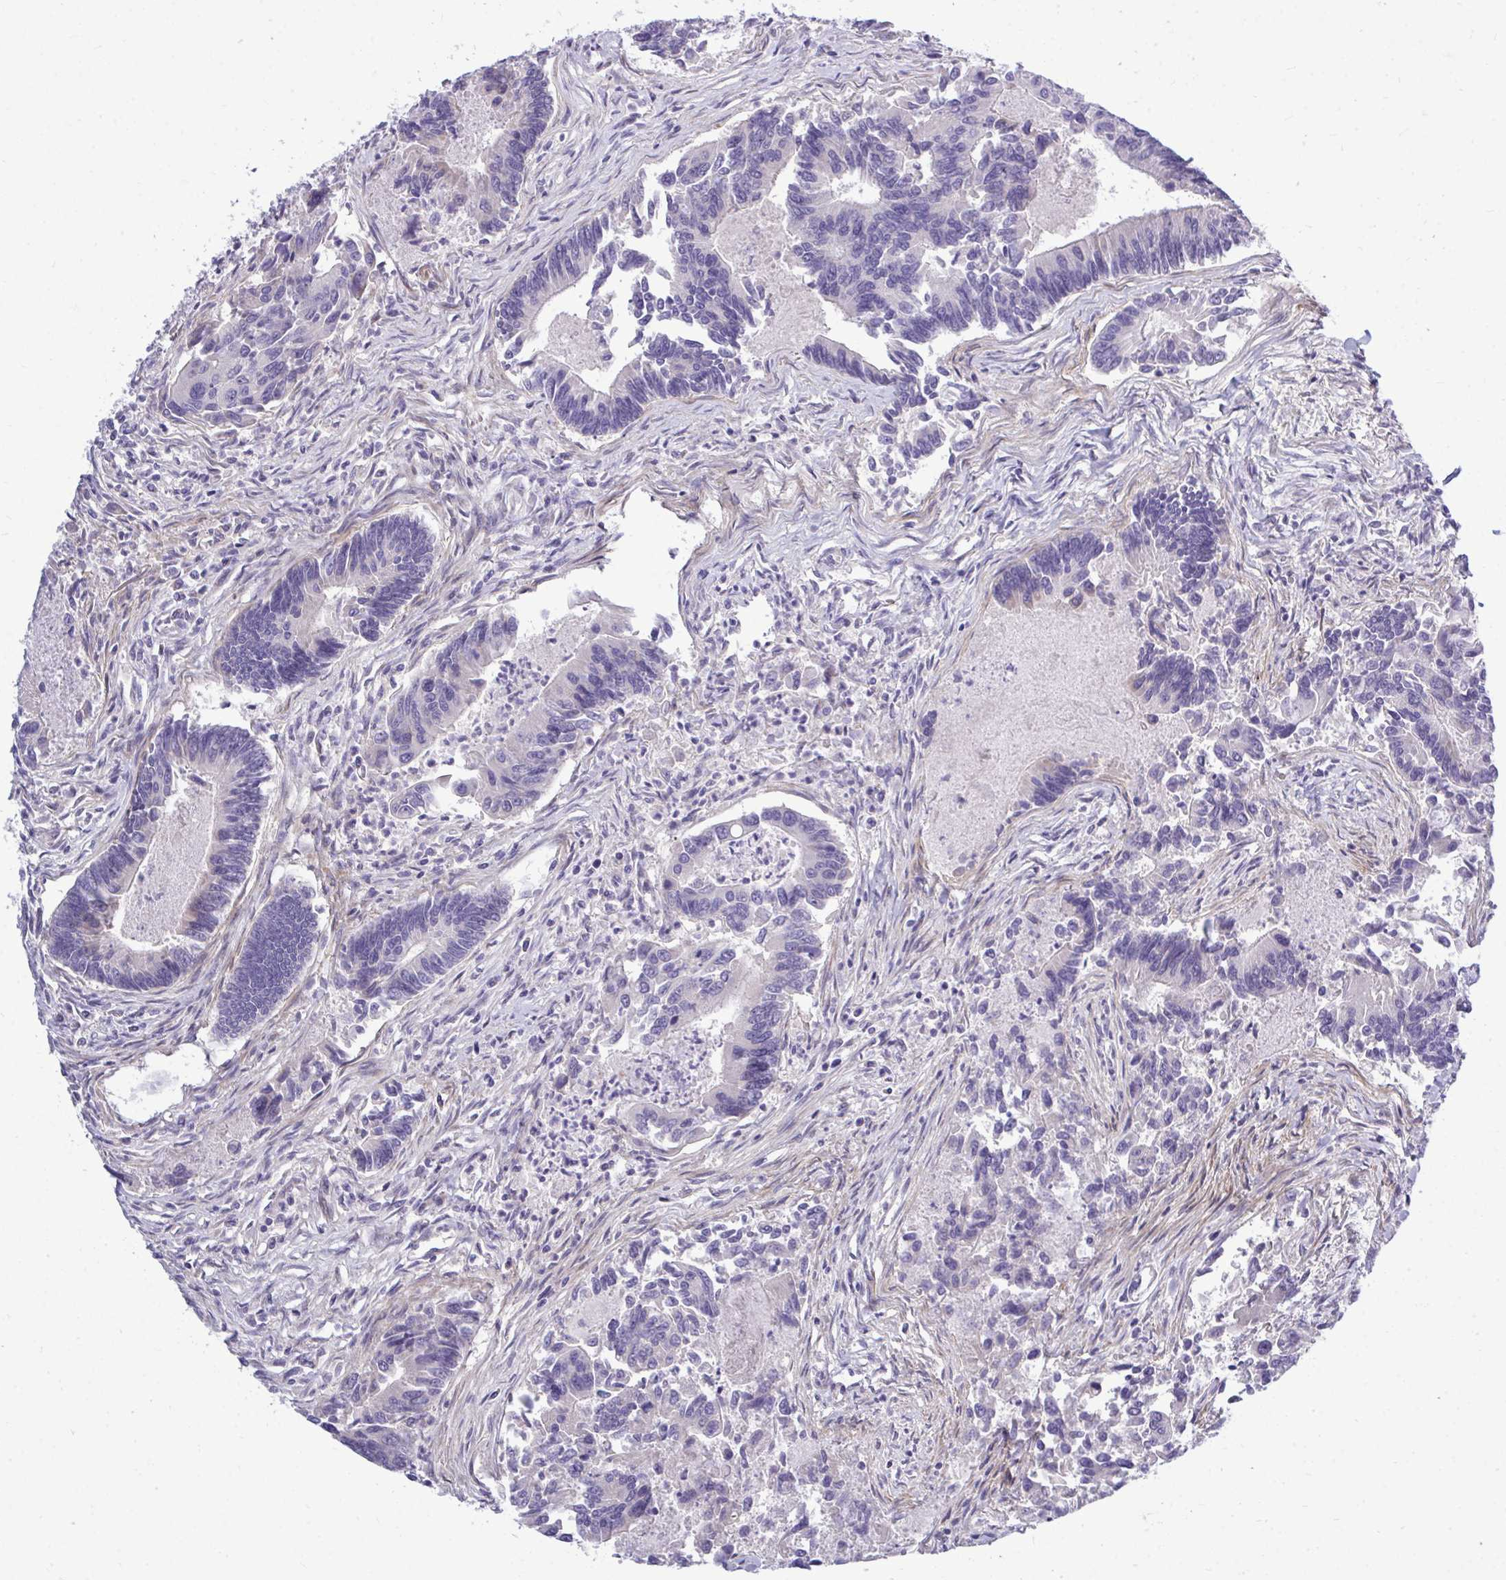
{"staining": {"intensity": "negative", "quantity": "none", "location": "none"}, "tissue": "colorectal cancer", "cell_type": "Tumor cells", "image_type": "cancer", "snomed": [{"axis": "morphology", "description": "Adenocarcinoma, NOS"}, {"axis": "topography", "description": "Colon"}], "caption": "High power microscopy image of an immunohistochemistry histopathology image of colorectal adenocarcinoma, revealing no significant positivity in tumor cells.", "gene": "HMBOX1", "patient": {"sex": "female", "age": 67}}